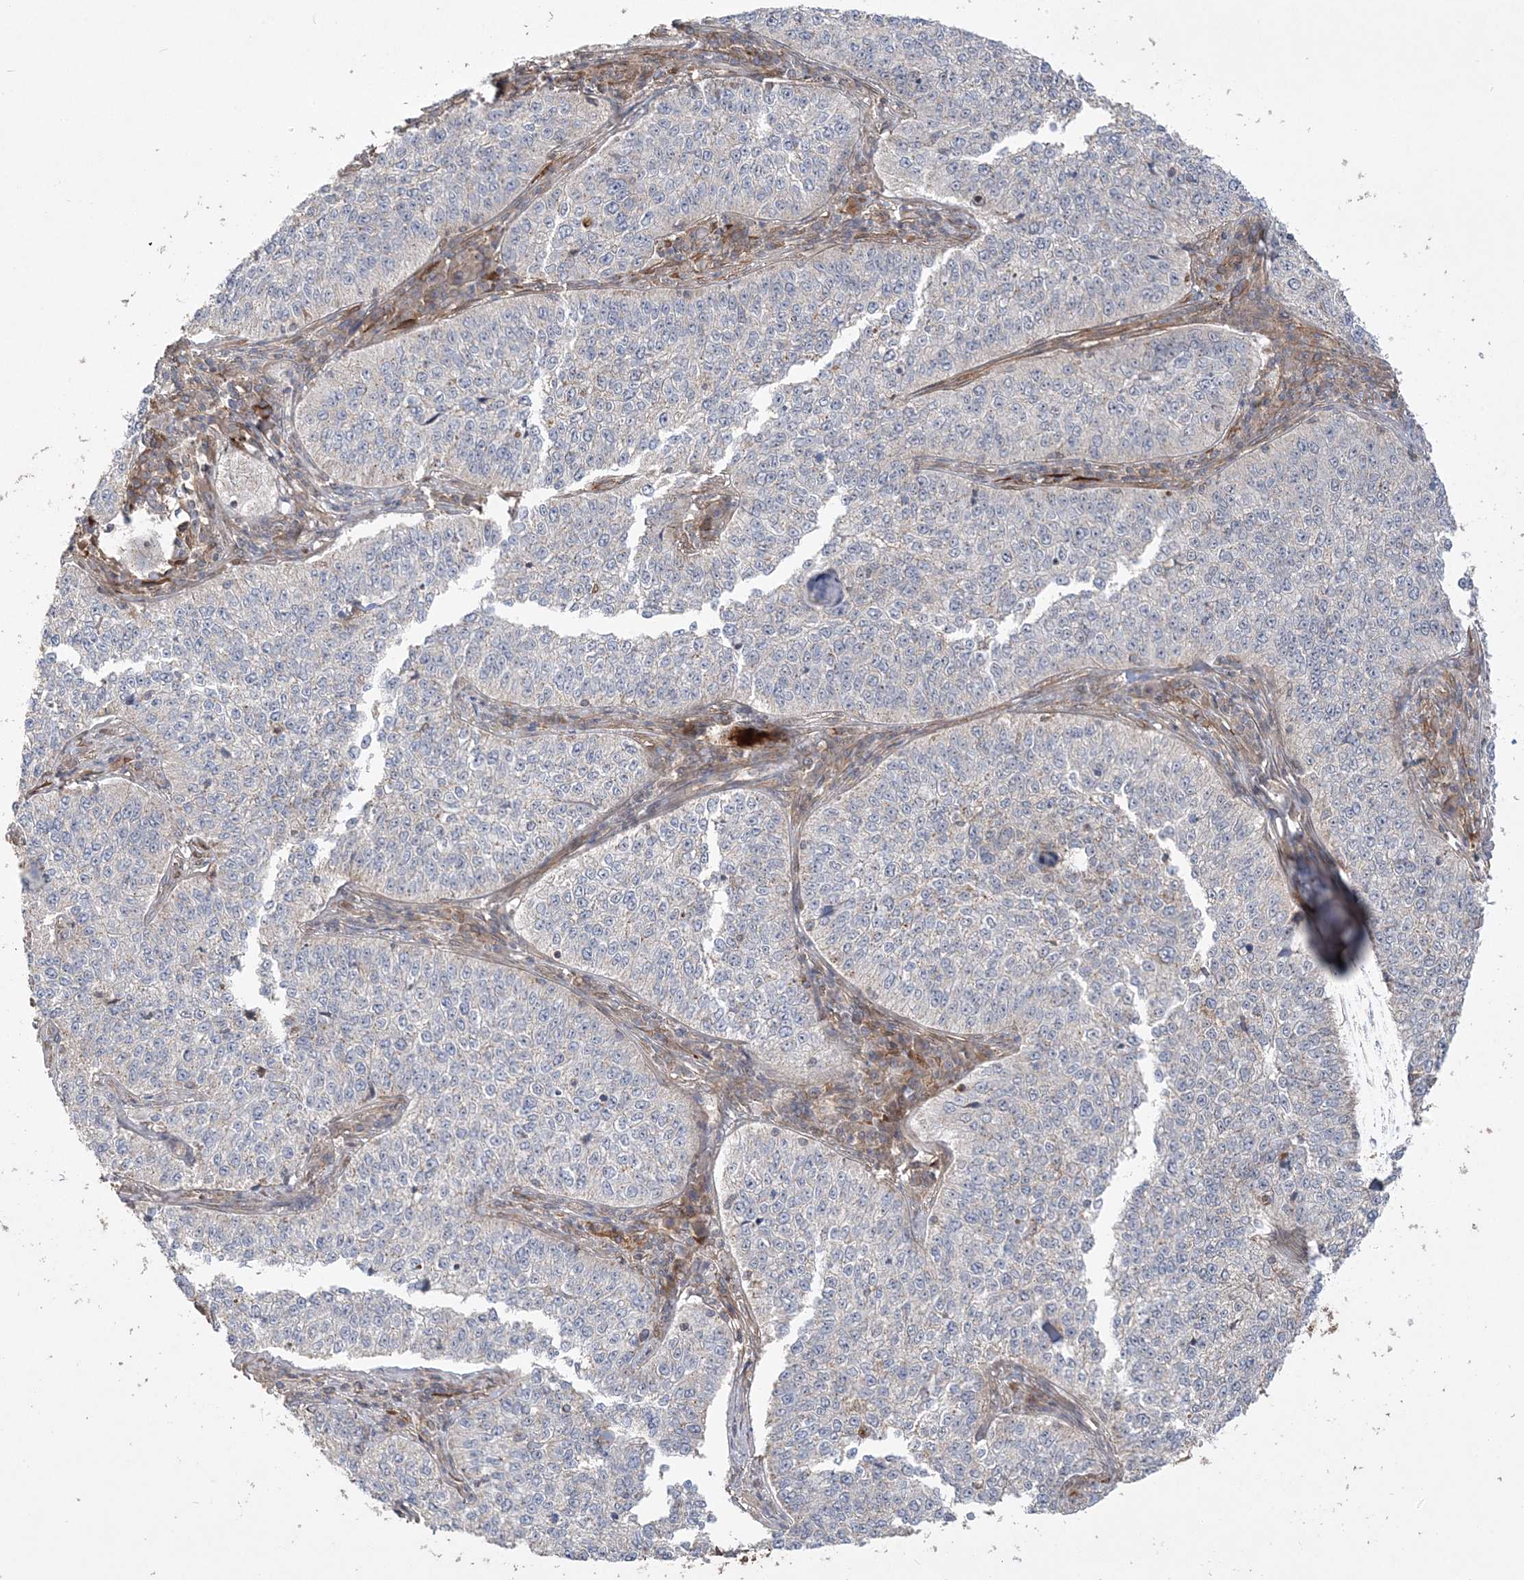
{"staining": {"intensity": "negative", "quantity": "none", "location": "none"}, "tissue": "cervical cancer", "cell_type": "Tumor cells", "image_type": "cancer", "snomed": [{"axis": "morphology", "description": "Squamous cell carcinoma, NOS"}, {"axis": "topography", "description": "Cervix"}], "caption": "Micrograph shows no protein expression in tumor cells of cervical cancer (squamous cell carcinoma) tissue.", "gene": "SCLT1", "patient": {"sex": "female", "age": 35}}